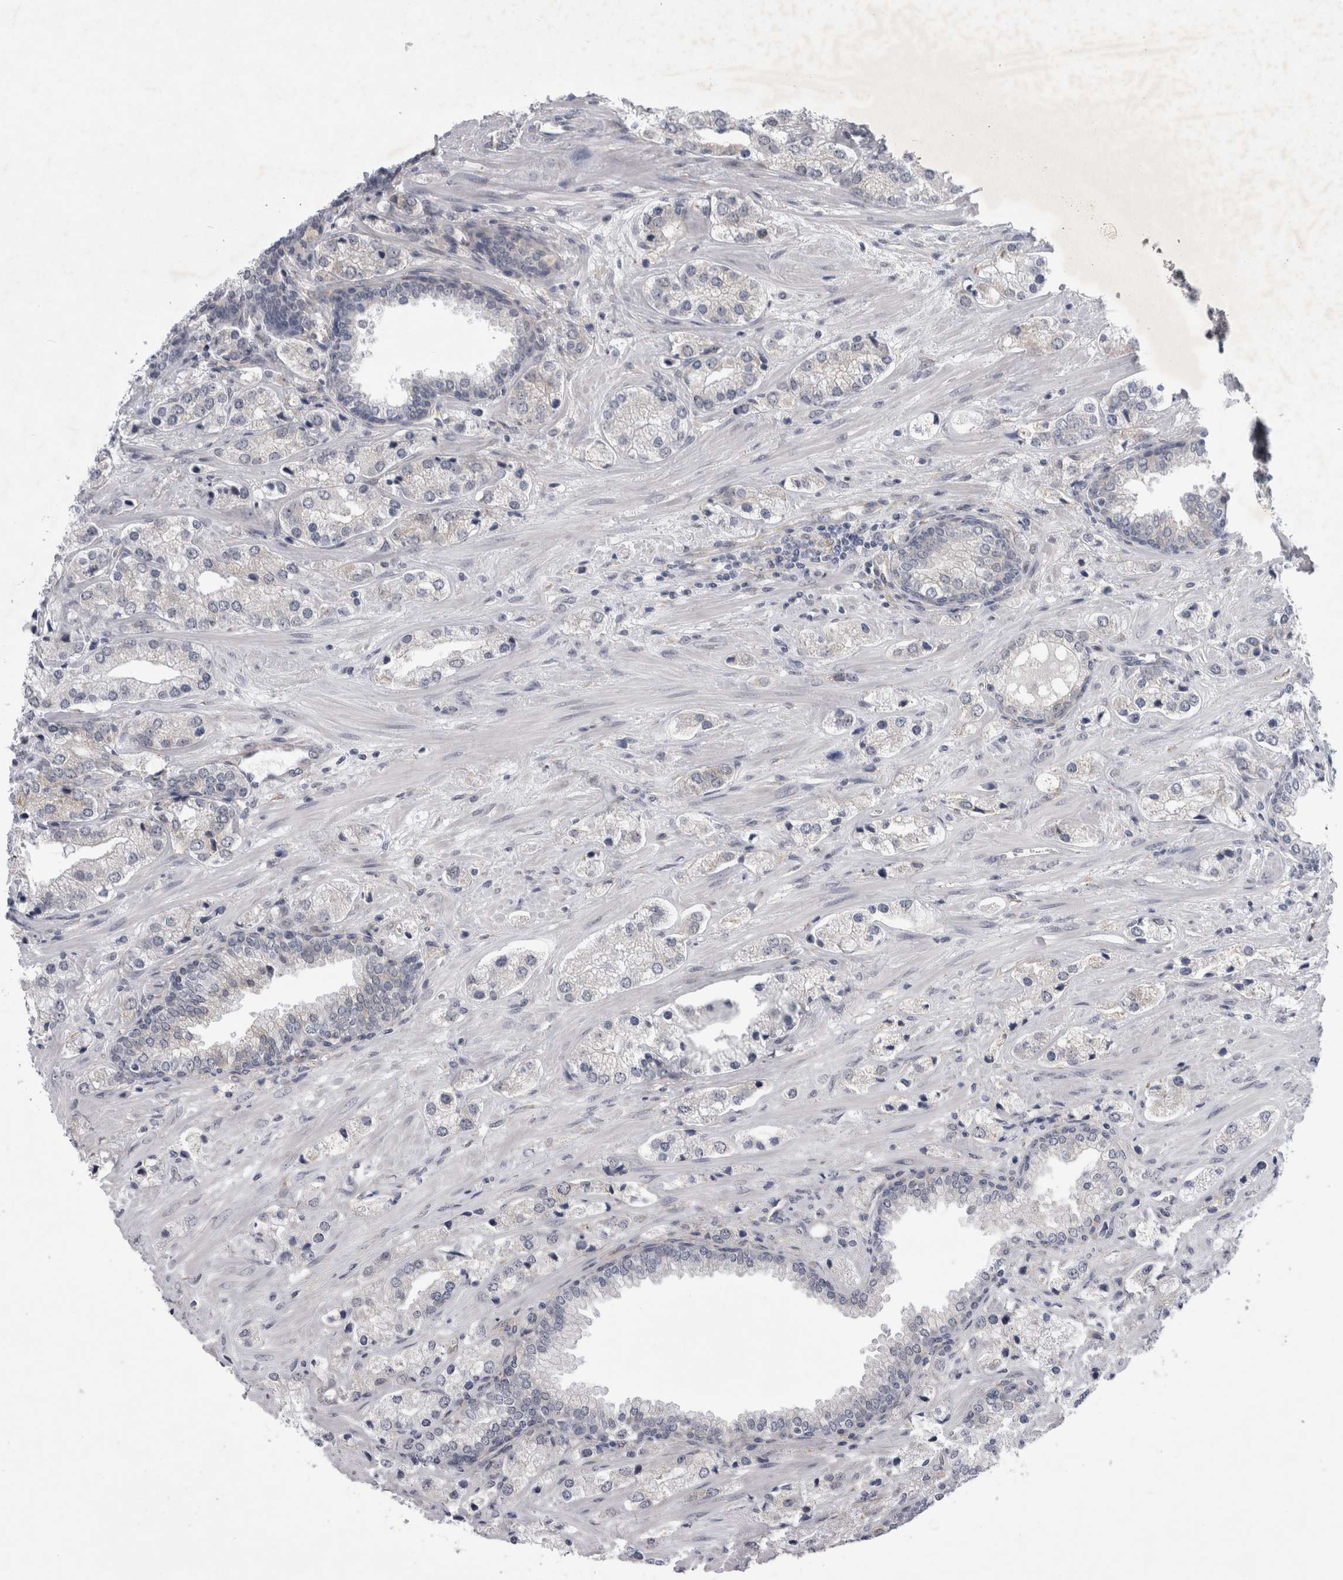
{"staining": {"intensity": "negative", "quantity": "none", "location": "none"}, "tissue": "prostate cancer", "cell_type": "Tumor cells", "image_type": "cancer", "snomed": [{"axis": "morphology", "description": "Adenocarcinoma, High grade"}, {"axis": "topography", "description": "Prostate"}], "caption": "High power microscopy histopathology image of an immunohistochemistry histopathology image of prostate cancer (adenocarcinoma (high-grade)), revealing no significant staining in tumor cells.", "gene": "PARP11", "patient": {"sex": "male", "age": 66}}